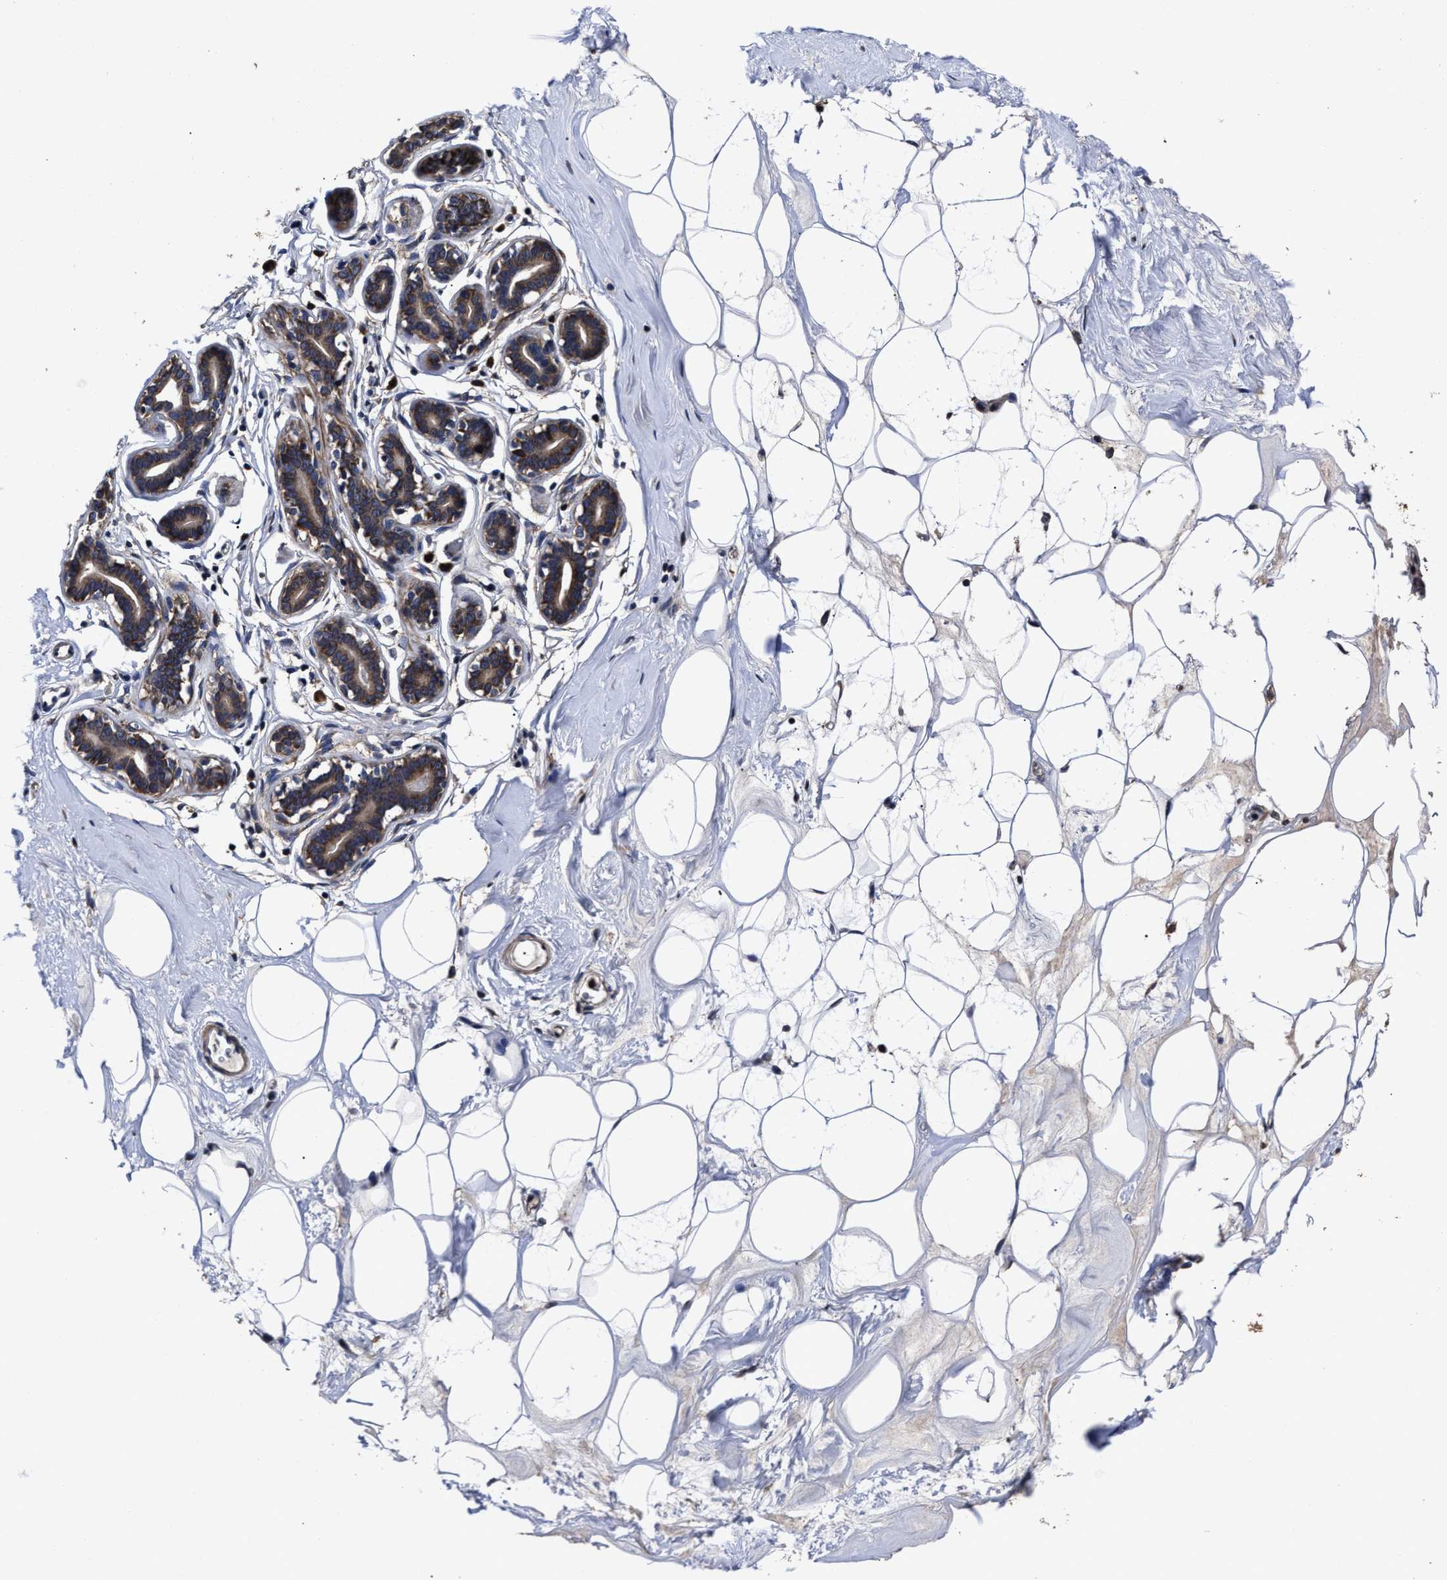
{"staining": {"intensity": "moderate", "quantity": "25%-75%", "location": "cytoplasmic/membranous"}, "tissue": "adipose tissue", "cell_type": "Adipocytes", "image_type": "normal", "snomed": [{"axis": "morphology", "description": "Normal tissue, NOS"}, {"axis": "morphology", "description": "Fibrosis, NOS"}, {"axis": "topography", "description": "Breast"}, {"axis": "topography", "description": "Adipose tissue"}], "caption": "This histopathology image displays immunohistochemistry staining of unremarkable adipose tissue, with medium moderate cytoplasmic/membranous expression in approximately 25%-75% of adipocytes.", "gene": "AVEN", "patient": {"sex": "female", "age": 39}}